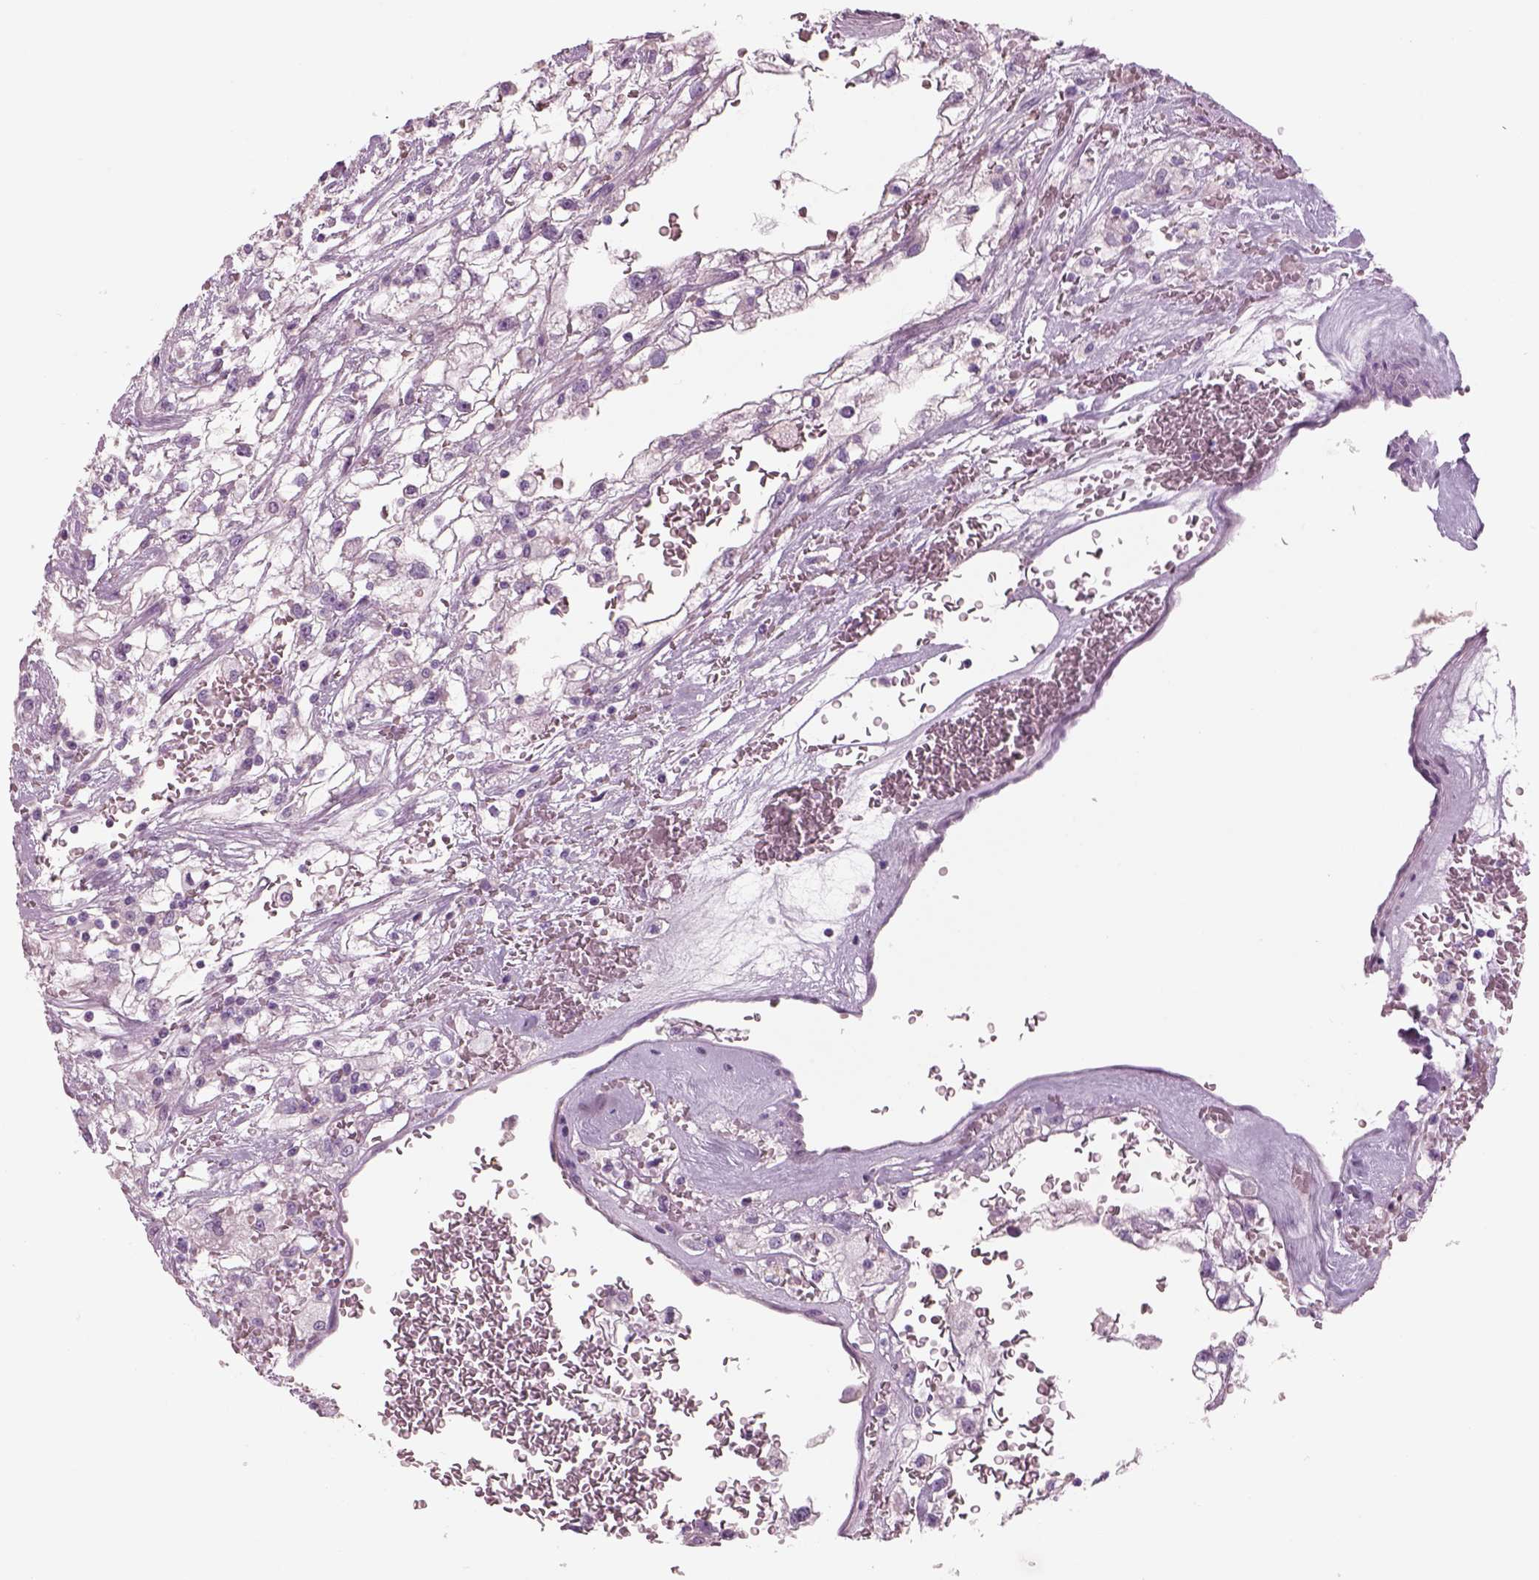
{"staining": {"intensity": "negative", "quantity": "none", "location": "none"}, "tissue": "renal cancer", "cell_type": "Tumor cells", "image_type": "cancer", "snomed": [{"axis": "morphology", "description": "Adenocarcinoma, NOS"}, {"axis": "topography", "description": "Kidney"}], "caption": "This is an IHC histopathology image of human adenocarcinoma (renal). There is no staining in tumor cells.", "gene": "GAS2L2", "patient": {"sex": "male", "age": 59}}